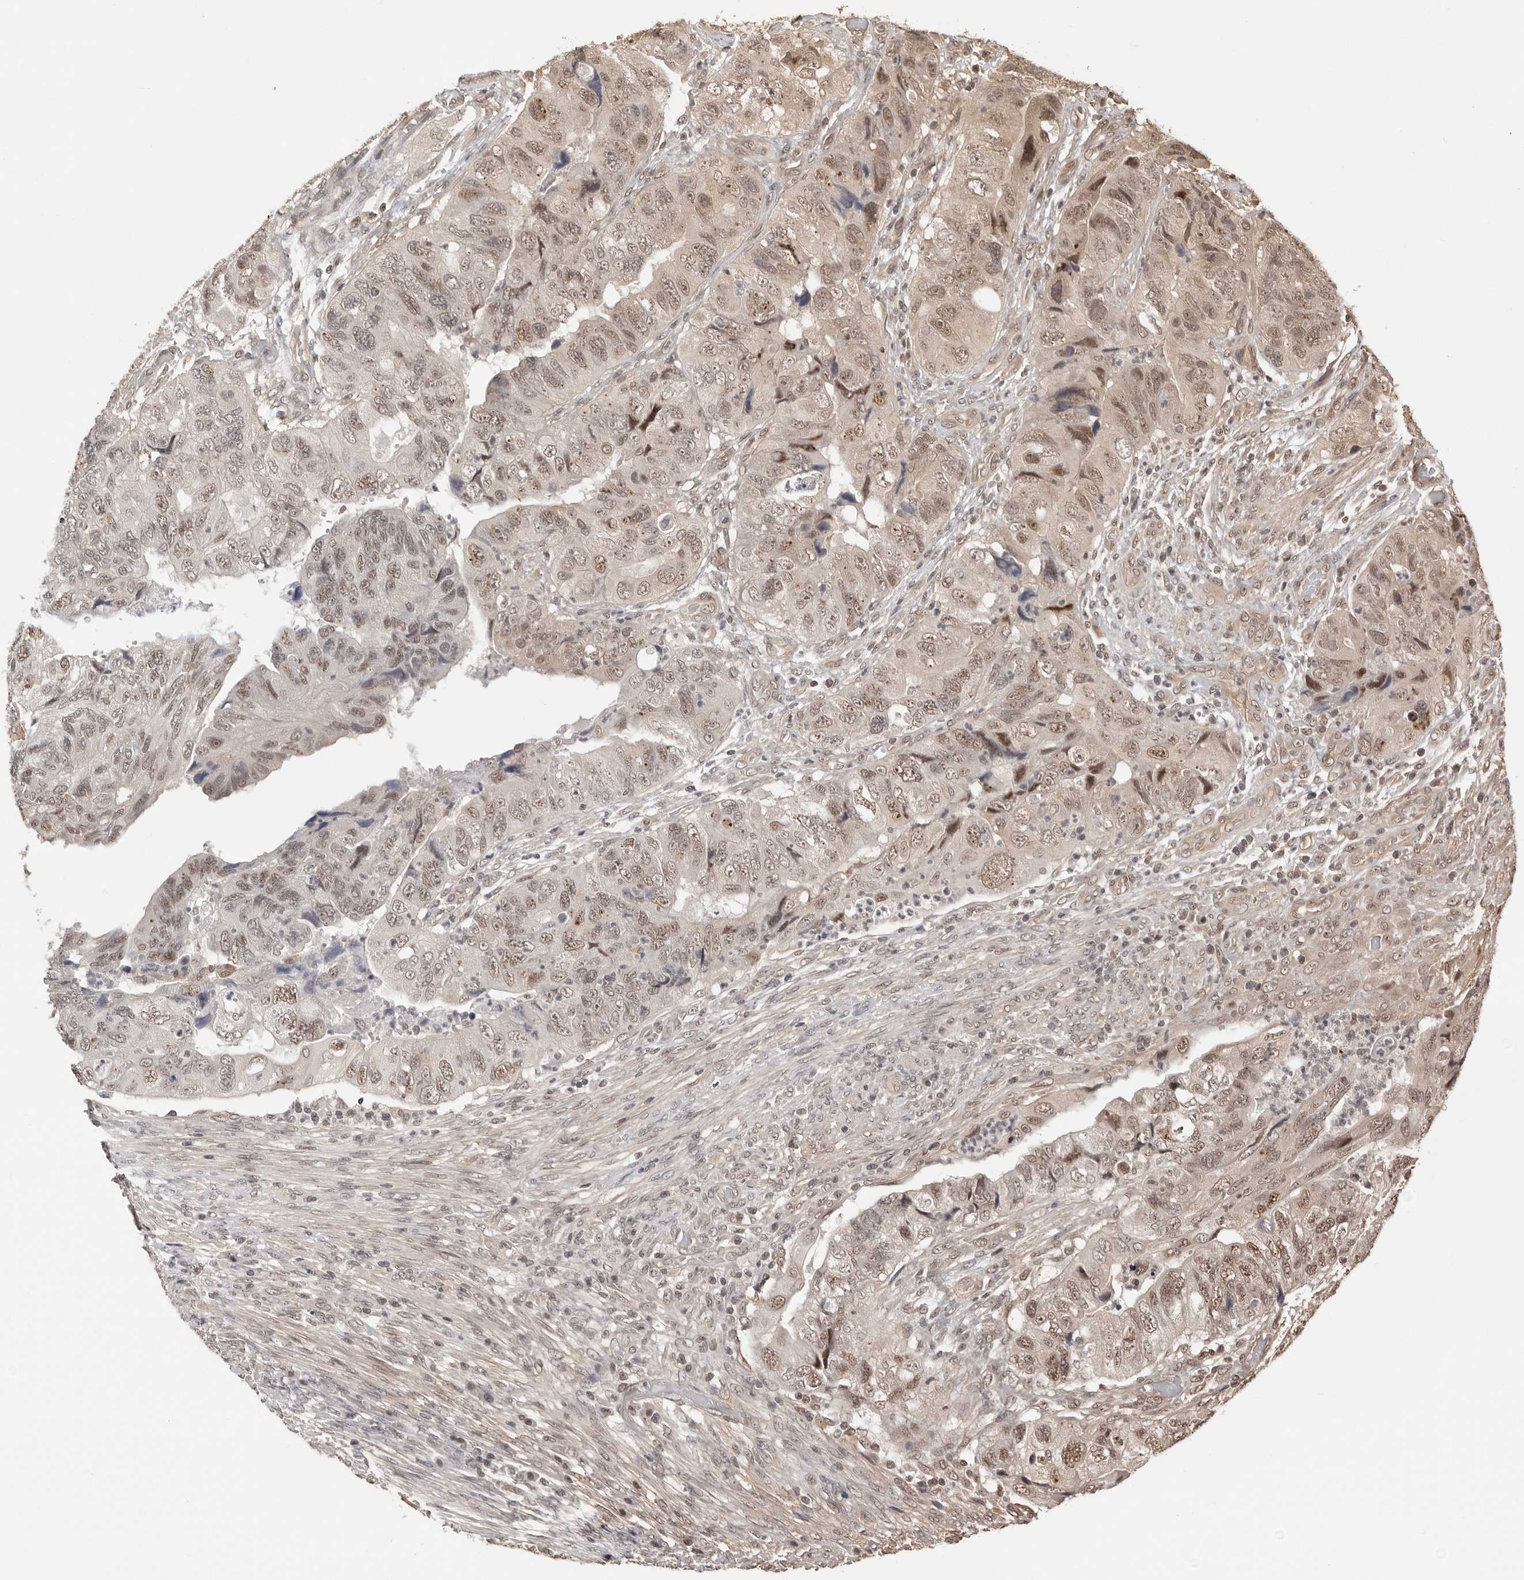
{"staining": {"intensity": "weak", "quantity": ">75%", "location": "nuclear"}, "tissue": "colorectal cancer", "cell_type": "Tumor cells", "image_type": "cancer", "snomed": [{"axis": "morphology", "description": "Adenocarcinoma, NOS"}, {"axis": "topography", "description": "Rectum"}], "caption": "Immunohistochemical staining of colorectal adenocarcinoma exhibits low levels of weak nuclear staining in about >75% of tumor cells. (DAB (3,3'-diaminobenzidine) IHC, brown staining for protein, blue staining for nuclei).", "gene": "SDE2", "patient": {"sex": "male", "age": 63}}